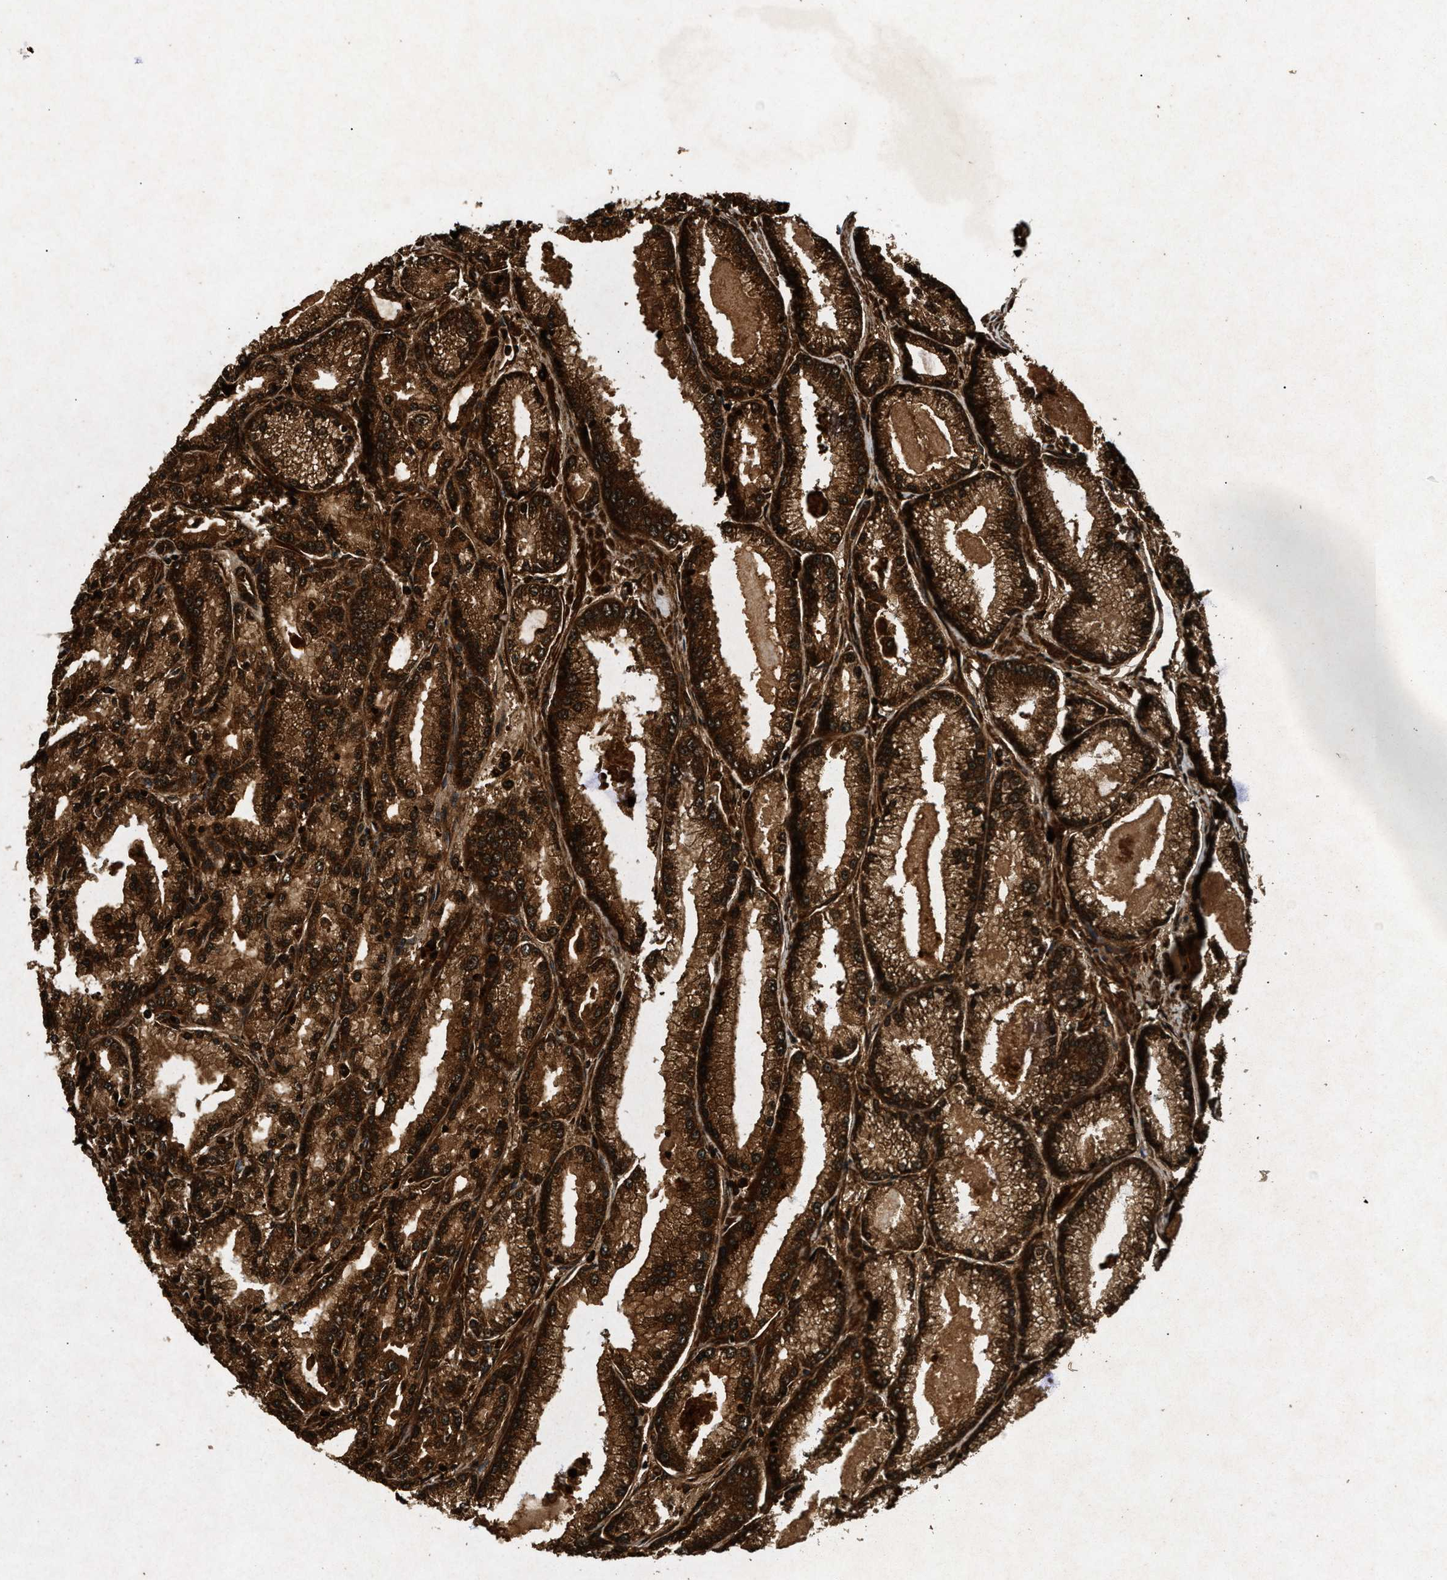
{"staining": {"intensity": "strong", "quantity": ">75%", "location": "cytoplasmic/membranous"}, "tissue": "prostate cancer", "cell_type": "Tumor cells", "image_type": "cancer", "snomed": [{"axis": "morphology", "description": "Adenocarcinoma, High grade"}, {"axis": "topography", "description": "Prostate"}], "caption": "Immunohistochemical staining of prostate high-grade adenocarcinoma shows high levels of strong cytoplasmic/membranous protein expression in about >75% of tumor cells.", "gene": "PPP1CC", "patient": {"sex": "male", "age": 61}}